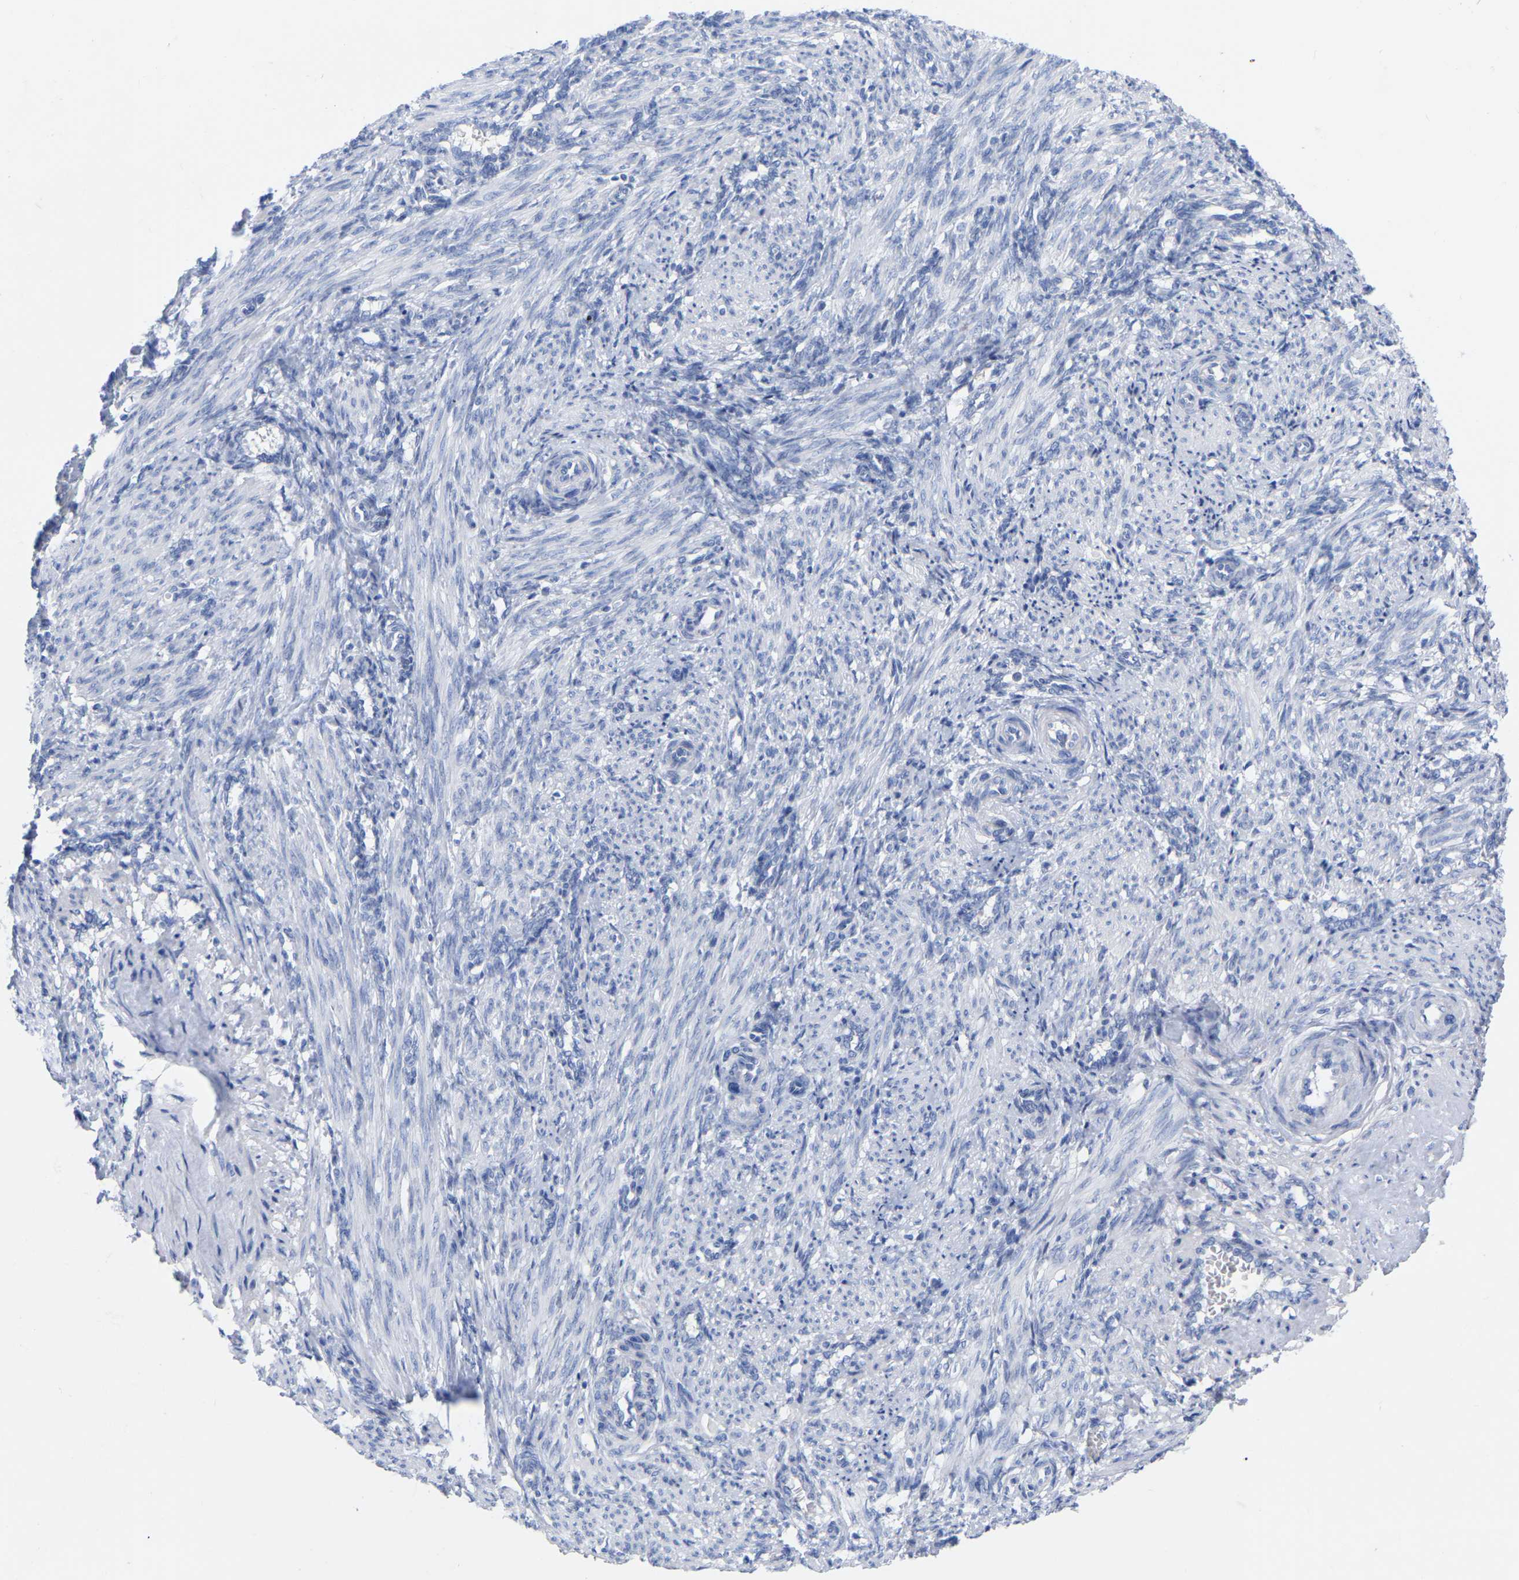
{"staining": {"intensity": "negative", "quantity": "none", "location": "none"}, "tissue": "smooth muscle", "cell_type": "Smooth muscle cells", "image_type": "normal", "snomed": [{"axis": "morphology", "description": "Normal tissue, NOS"}, {"axis": "topography", "description": "Endometrium"}], "caption": "Immunohistochemistry (IHC) of normal human smooth muscle displays no expression in smooth muscle cells.", "gene": "ZNF629", "patient": {"sex": "female", "age": 33}}